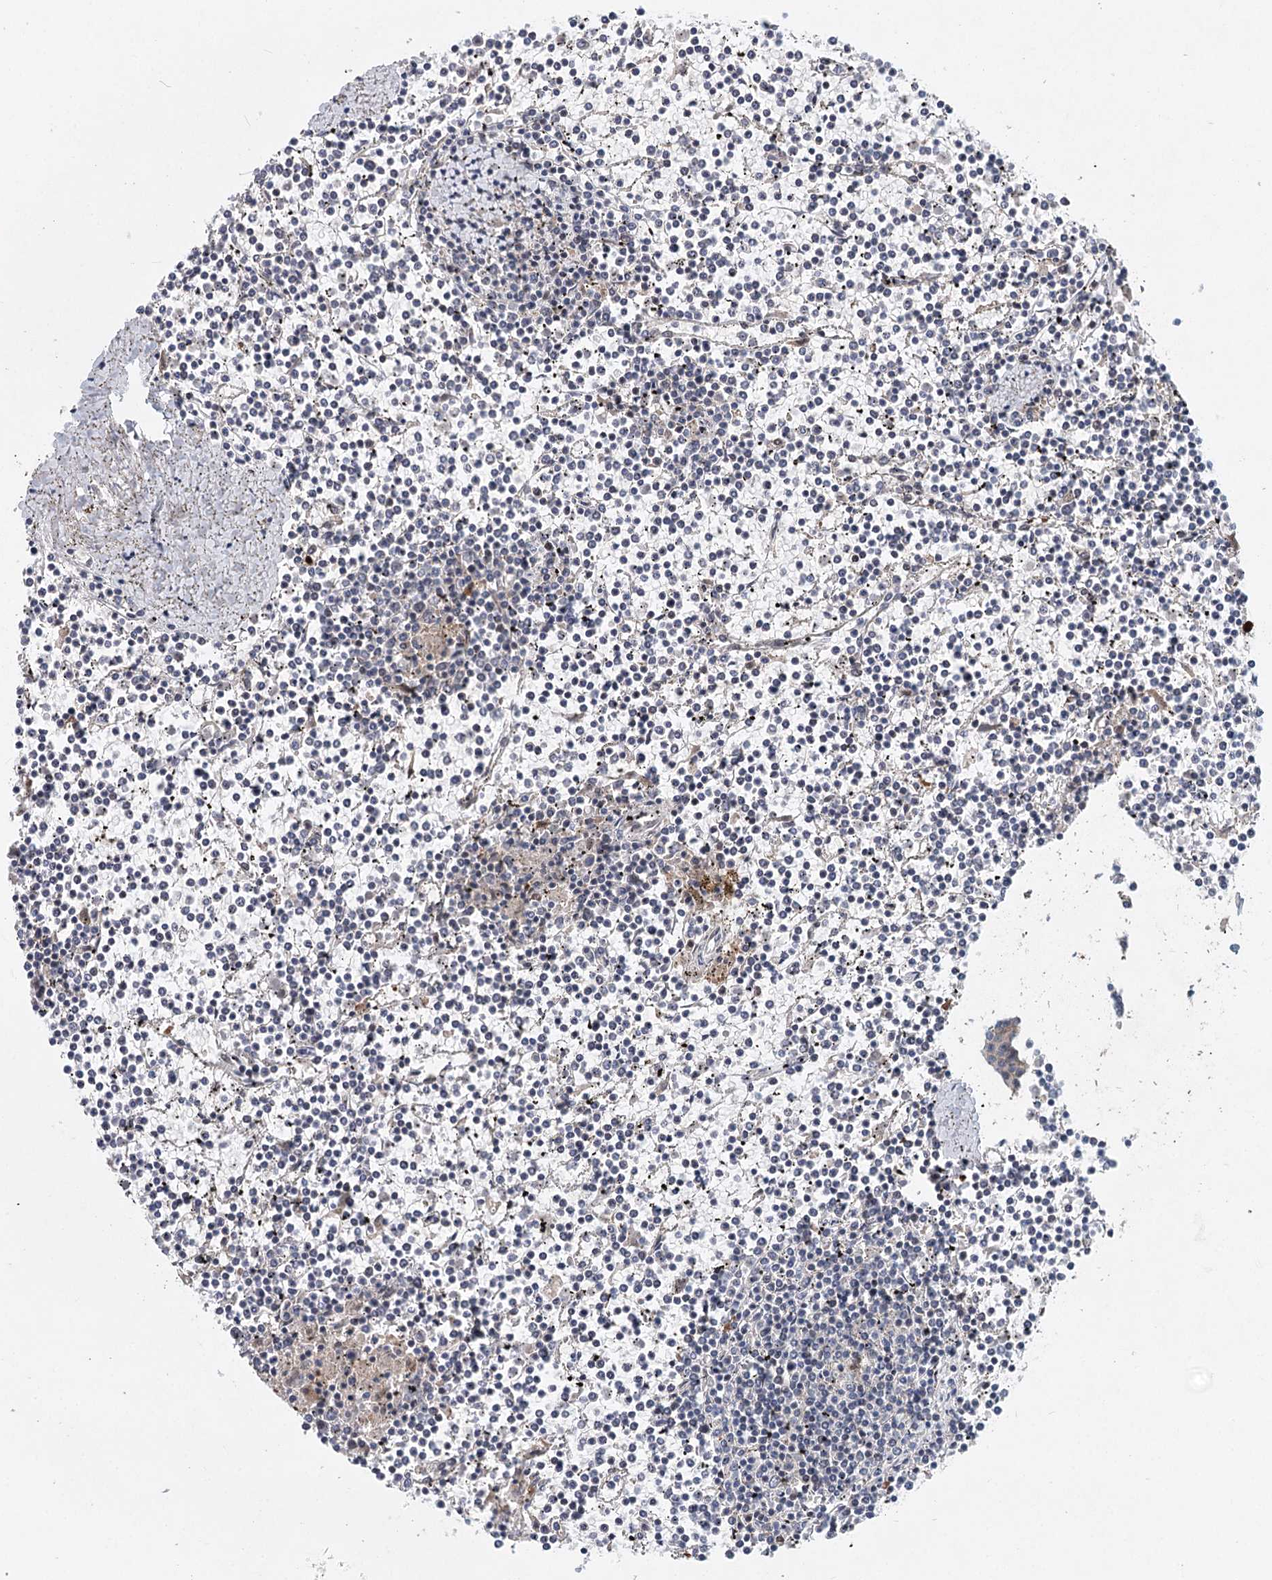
{"staining": {"intensity": "negative", "quantity": "none", "location": "none"}, "tissue": "lymphoma", "cell_type": "Tumor cells", "image_type": "cancer", "snomed": [{"axis": "morphology", "description": "Malignant lymphoma, non-Hodgkin's type, Low grade"}, {"axis": "topography", "description": "Spleen"}], "caption": "The immunohistochemistry (IHC) micrograph has no significant staining in tumor cells of malignant lymphoma, non-Hodgkin's type (low-grade) tissue.", "gene": "AP3B1", "patient": {"sex": "female", "age": 19}}